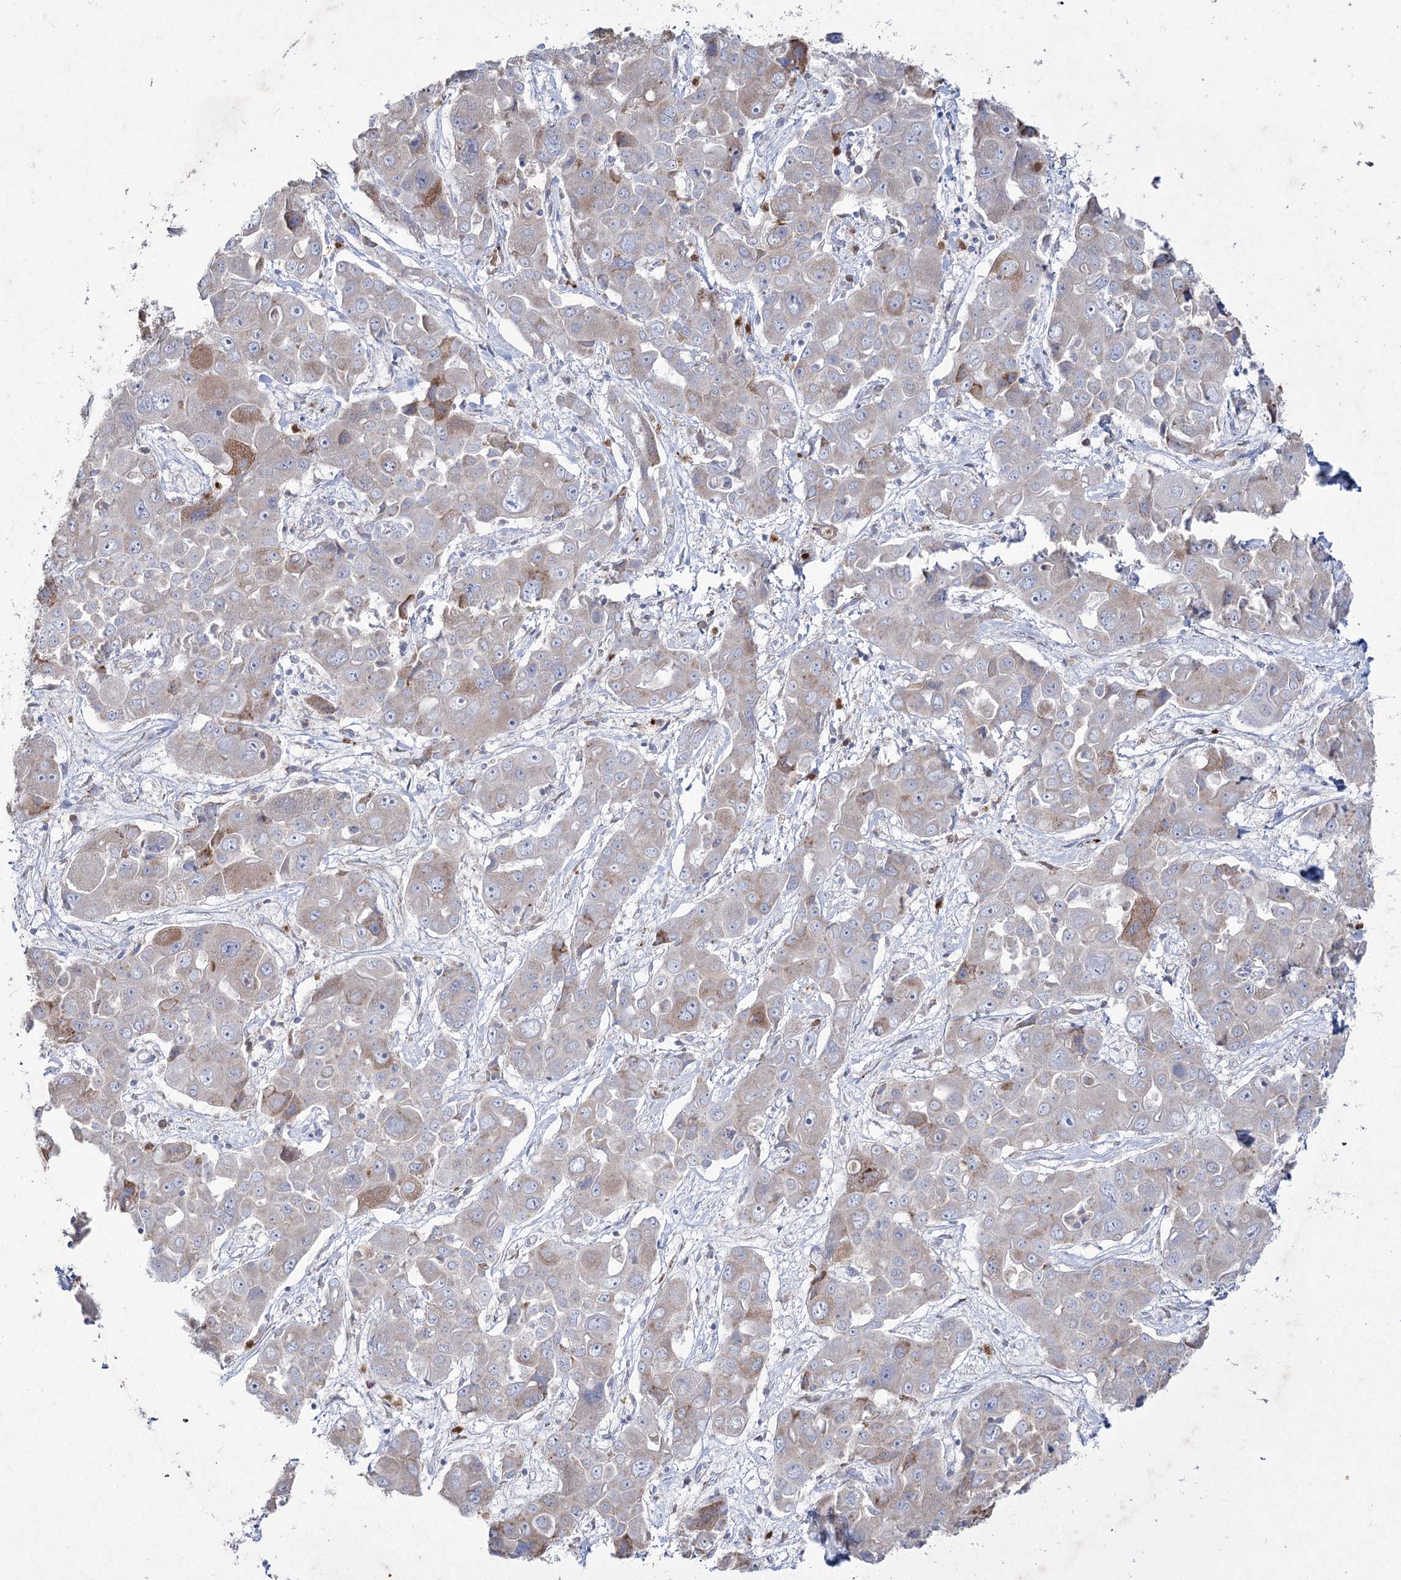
{"staining": {"intensity": "moderate", "quantity": "<25%", "location": "cytoplasmic/membranous"}, "tissue": "liver cancer", "cell_type": "Tumor cells", "image_type": "cancer", "snomed": [{"axis": "morphology", "description": "Cholangiocarcinoma"}, {"axis": "topography", "description": "Liver"}], "caption": "High-power microscopy captured an IHC photomicrograph of liver cancer, revealing moderate cytoplasmic/membranous expression in approximately <25% of tumor cells.", "gene": "NIPAL4", "patient": {"sex": "male", "age": 67}}